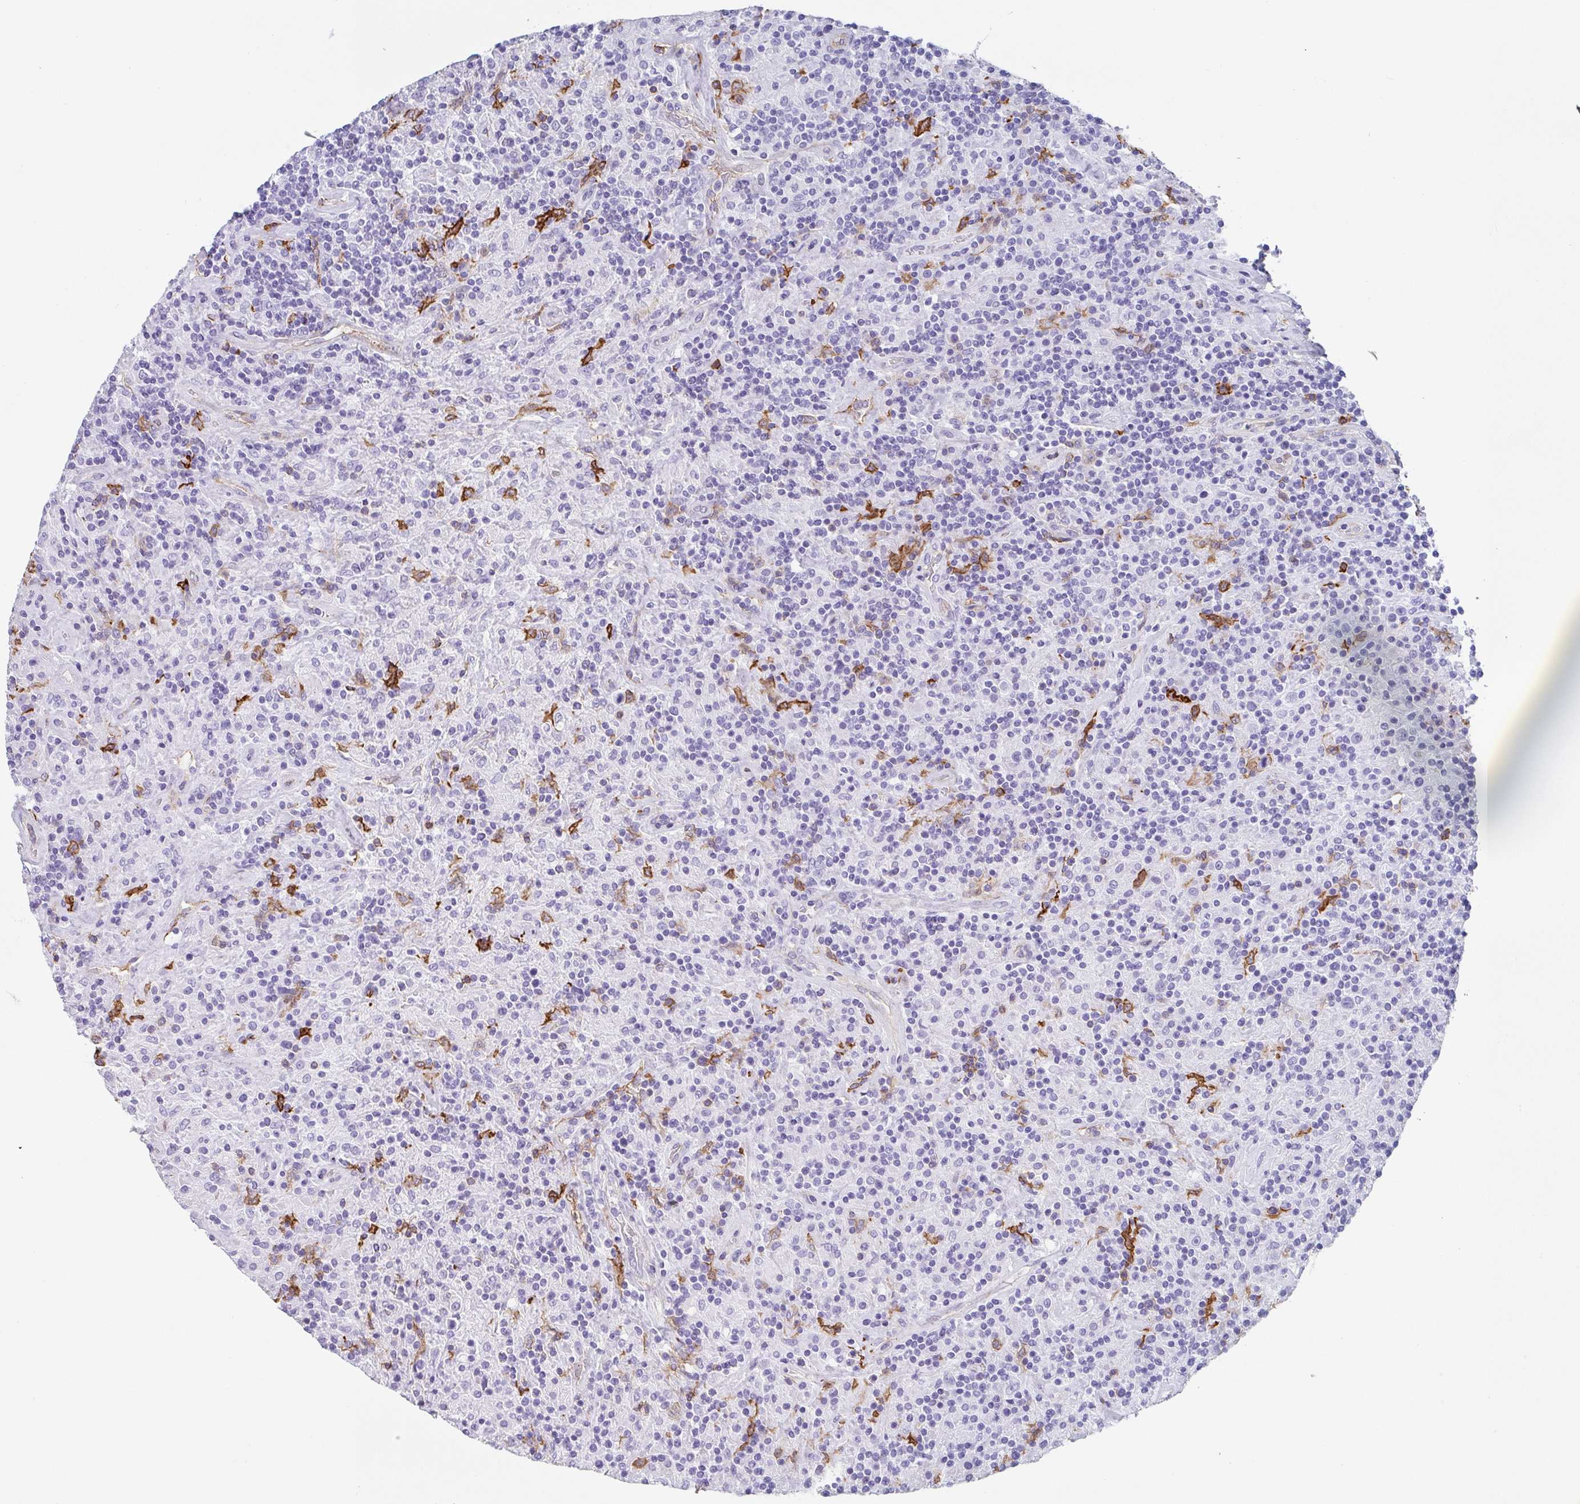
{"staining": {"intensity": "negative", "quantity": "none", "location": "none"}, "tissue": "lymphoma", "cell_type": "Tumor cells", "image_type": "cancer", "snomed": [{"axis": "morphology", "description": "Hodgkin's disease, NOS"}, {"axis": "topography", "description": "Lymph node"}], "caption": "Immunohistochemical staining of lymphoma reveals no significant staining in tumor cells.", "gene": "DBN1", "patient": {"sex": "male", "age": 70}}